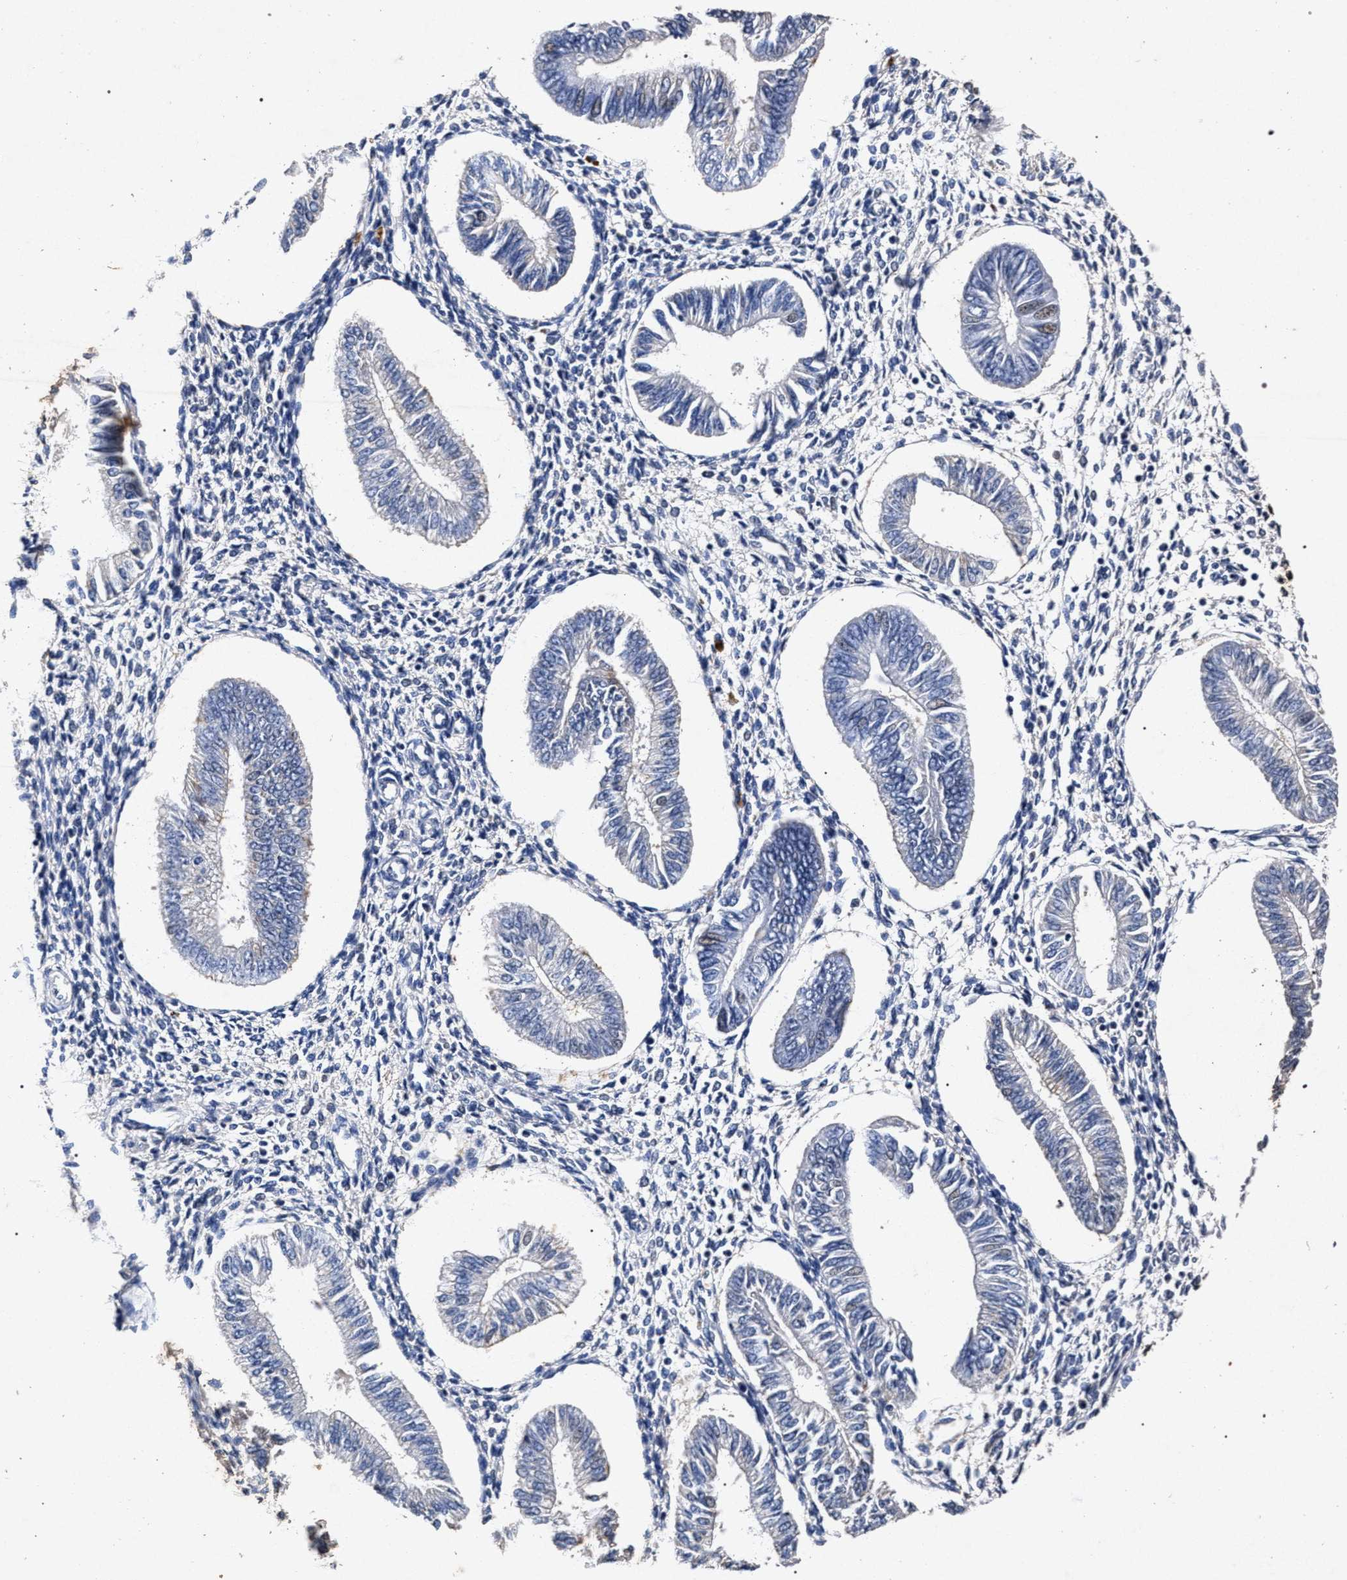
{"staining": {"intensity": "negative", "quantity": "none", "location": "none"}, "tissue": "endometrium", "cell_type": "Cells in endometrial stroma", "image_type": "normal", "snomed": [{"axis": "morphology", "description": "Normal tissue, NOS"}, {"axis": "topography", "description": "Endometrium"}], "caption": "A micrograph of endometrium stained for a protein displays no brown staining in cells in endometrial stroma. (DAB (3,3'-diaminobenzidine) immunohistochemistry (IHC) visualized using brightfield microscopy, high magnification).", "gene": "ATP1A2", "patient": {"sex": "female", "age": 50}}